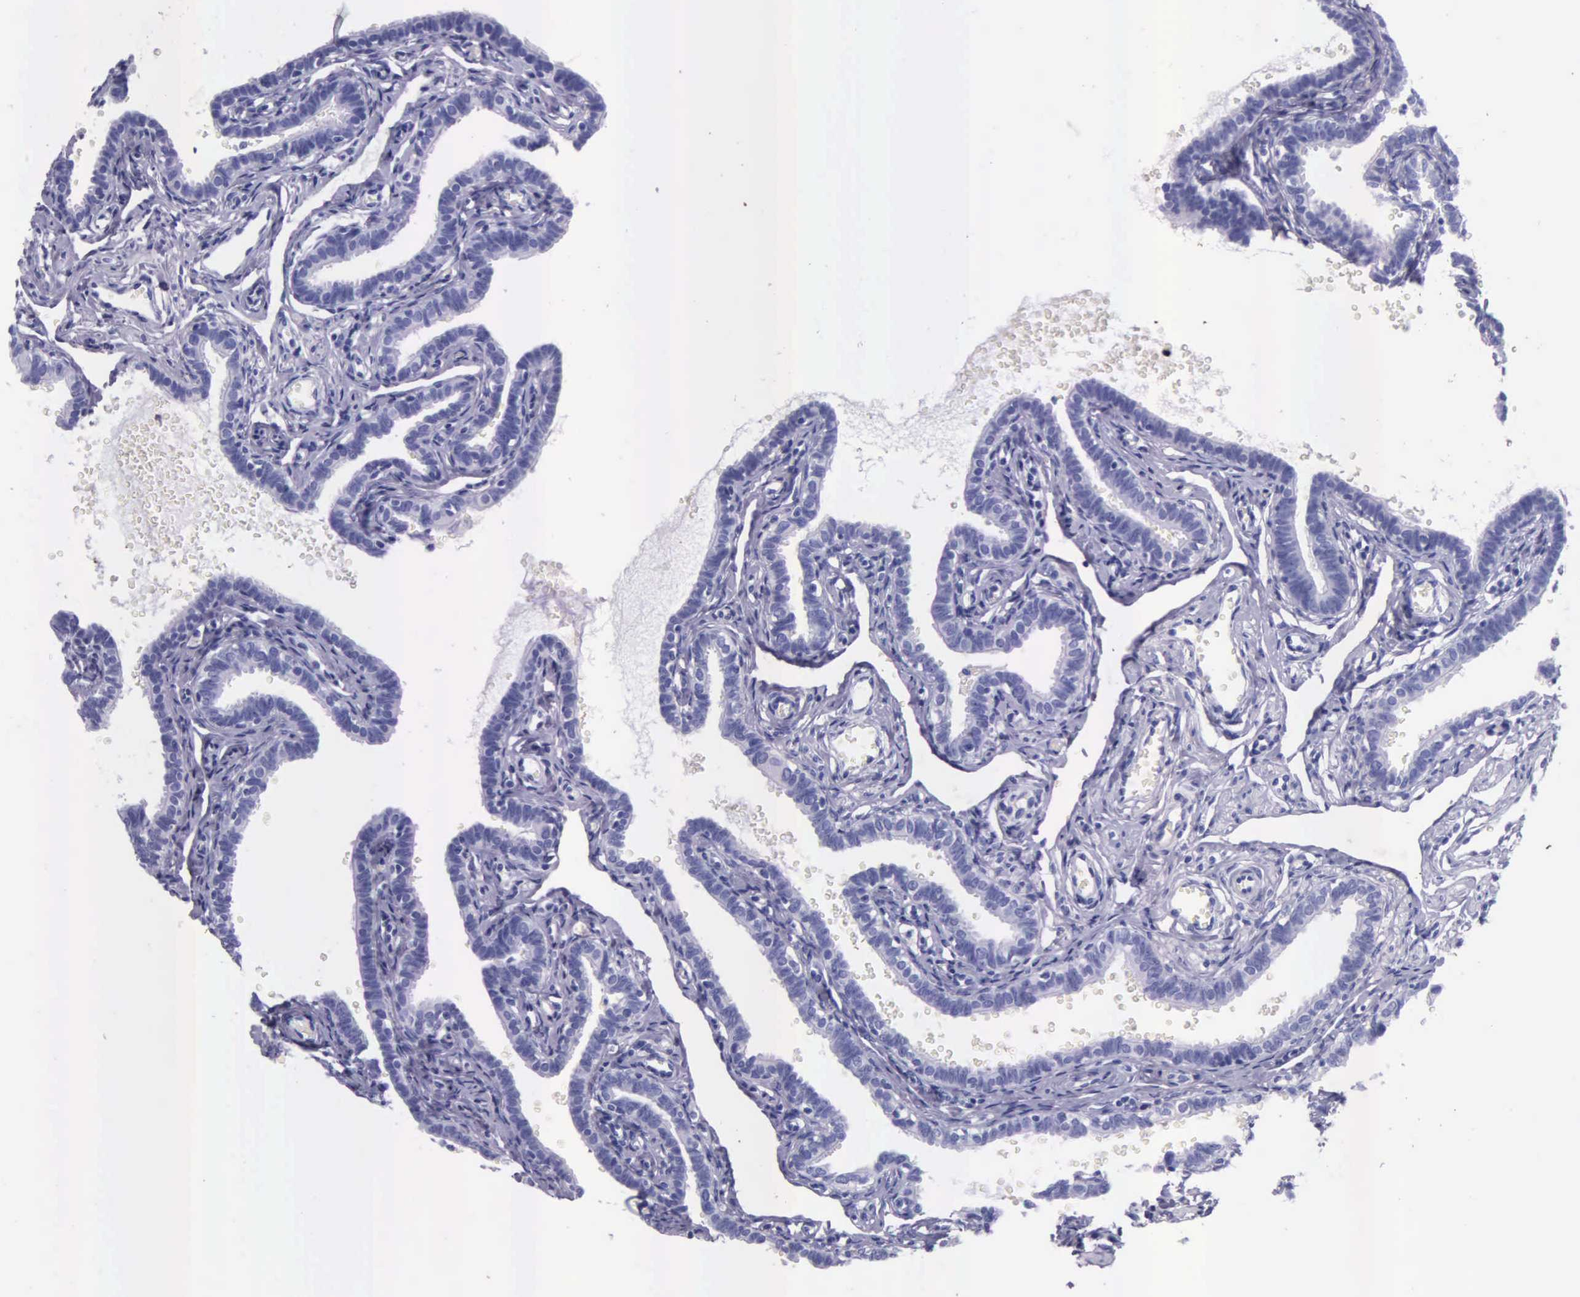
{"staining": {"intensity": "negative", "quantity": "none", "location": "none"}, "tissue": "fallopian tube", "cell_type": "Glandular cells", "image_type": "normal", "snomed": [{"axis": "morphology", "description": "Normal tissue, NOS"}, {"axis": "topography", "description": "Fallopian tube"}], "caption": "IHC of benign human fallopian tube reveals no staining in glandular cells.", "gene": "KLK2", "patient": {"sex": "female", "age": 35}}